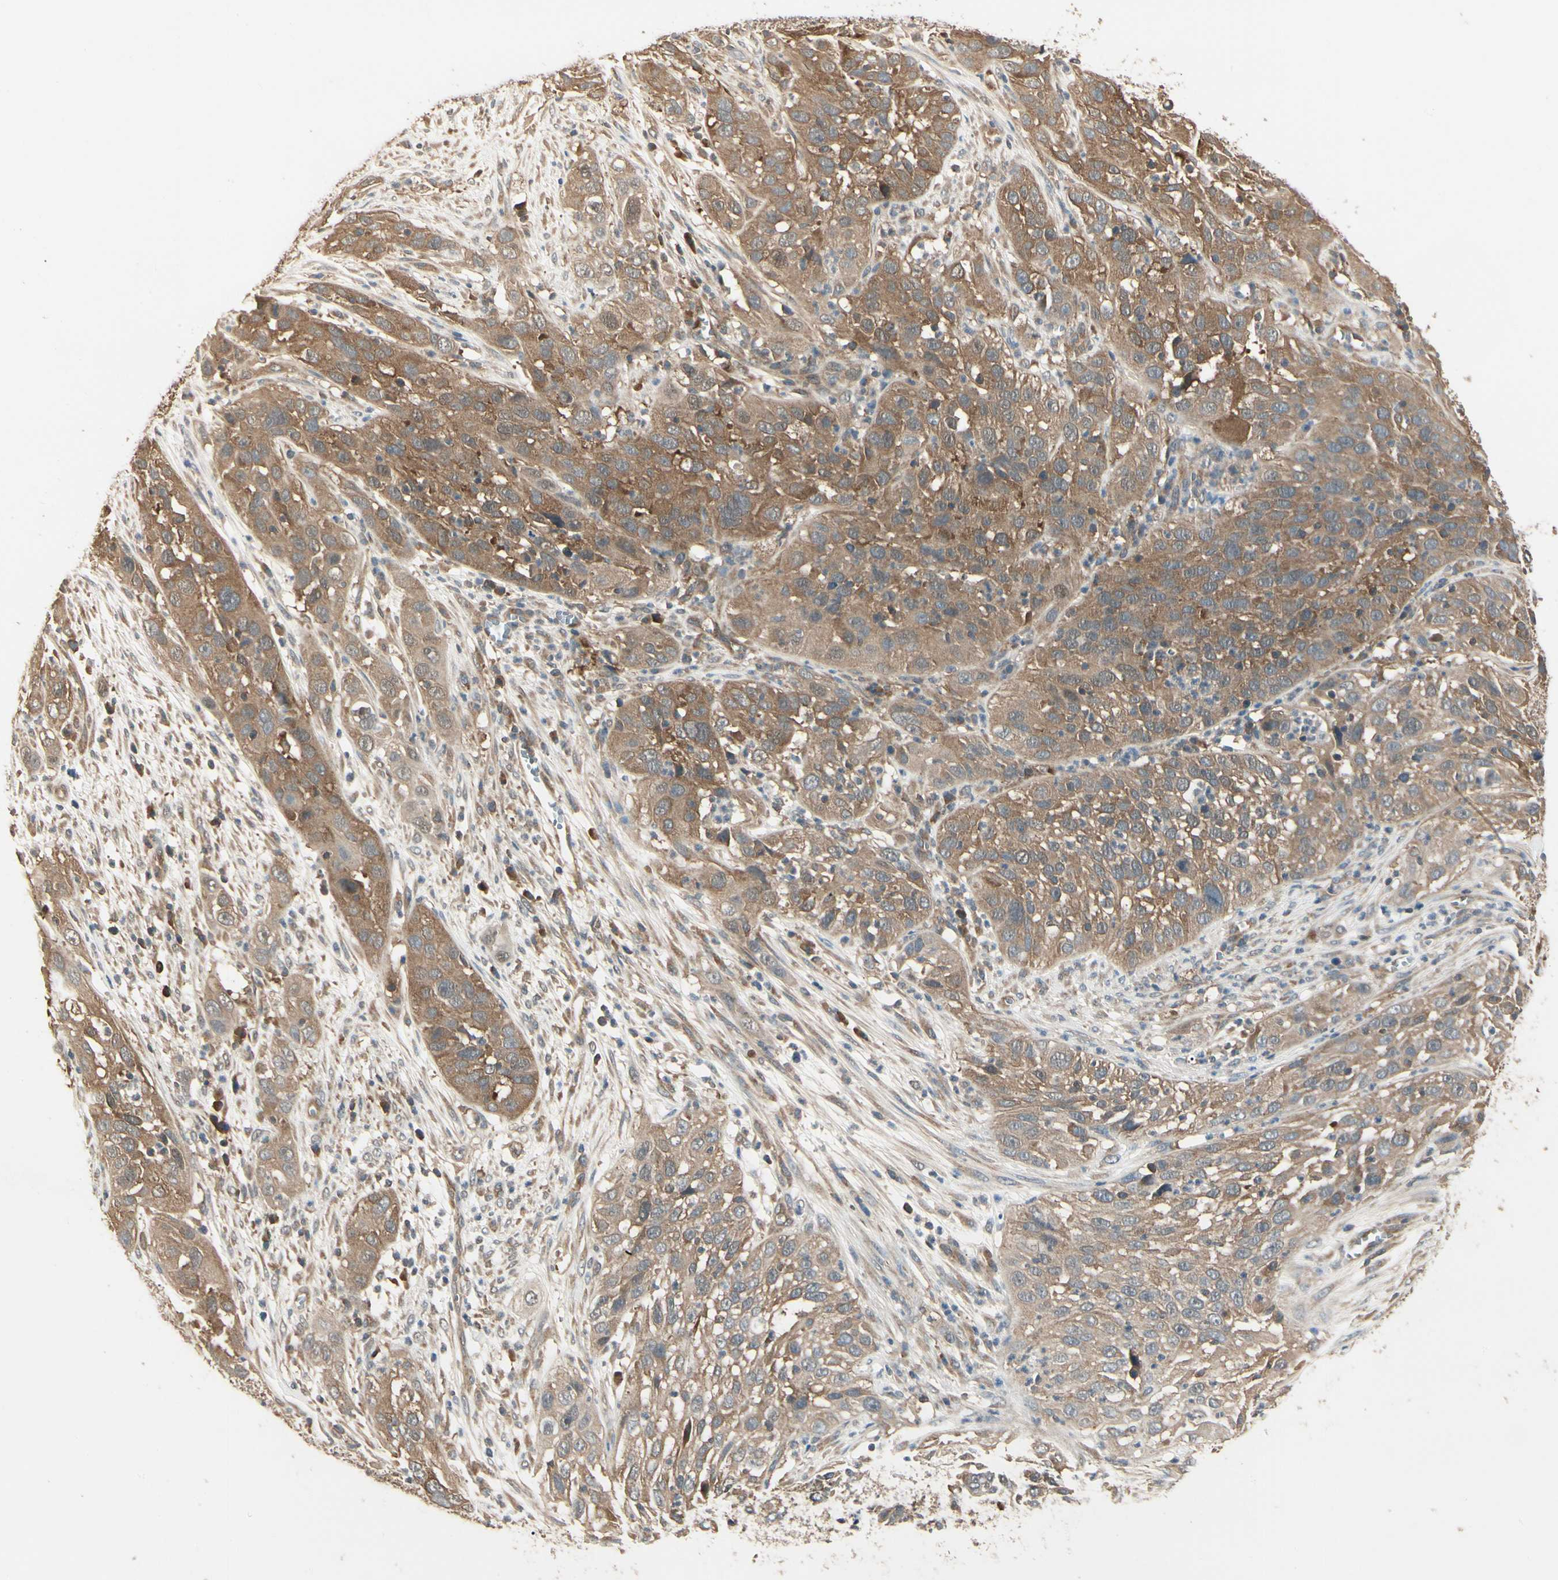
{"staining": {"intensity": "moderate", "quantity": ">75%", "location": "cytoplasmic/membranous"}, "tissue": "cervical cancer", "cell_type": "Tumor cells", "image_type": "cancer", "snomed": [{"axis": "morphology", "description": "Squamous cell carcinoma, NOS"}, {"axis": "topography", "description": "Cervix"}], "caption": "Human cervical cancer stained with a protein marker displays moderate staining in tumor cells.", "gene": "CCT7", "patient": {"sex": "female", "age": 32}}